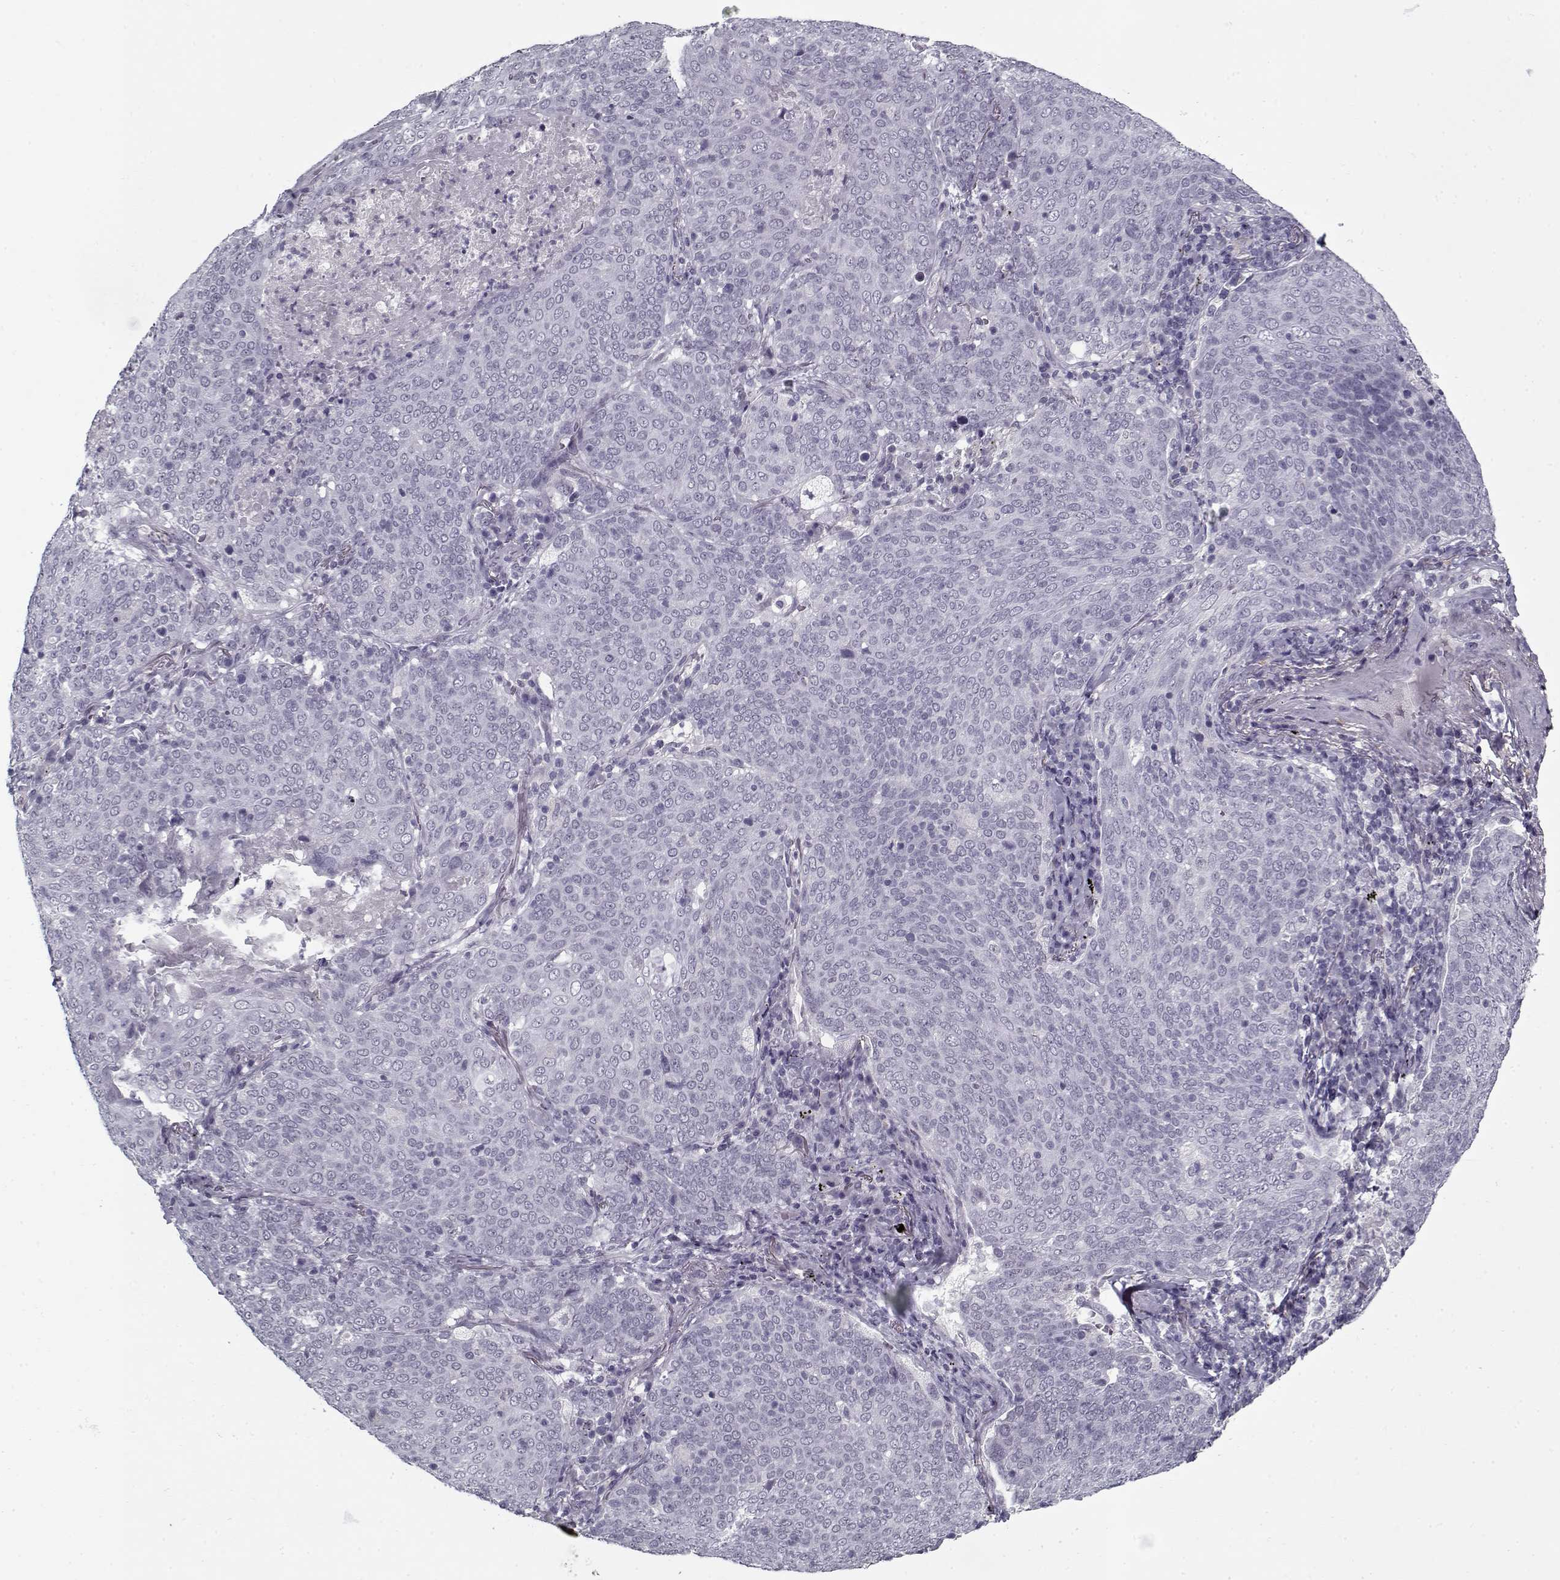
{"staining": {"intensity": "negative", "quantity": "none", "location": "none"}, "tissue": "lung cancer", "cell_type": "Tumor cells", "image_type": "cancer", "snomed": [{"axis": "morphology", "description": "Squamous cell carcinoma, NOS"}, {"axis": "topography", "description": "Lung"}], "caption": "The histopathology image demonstrates no staining of tumor cells in lung cancer (squamous cell carcinoma).", "gene": "RNF32", "patient": {"sex": "male", "age": 82}}